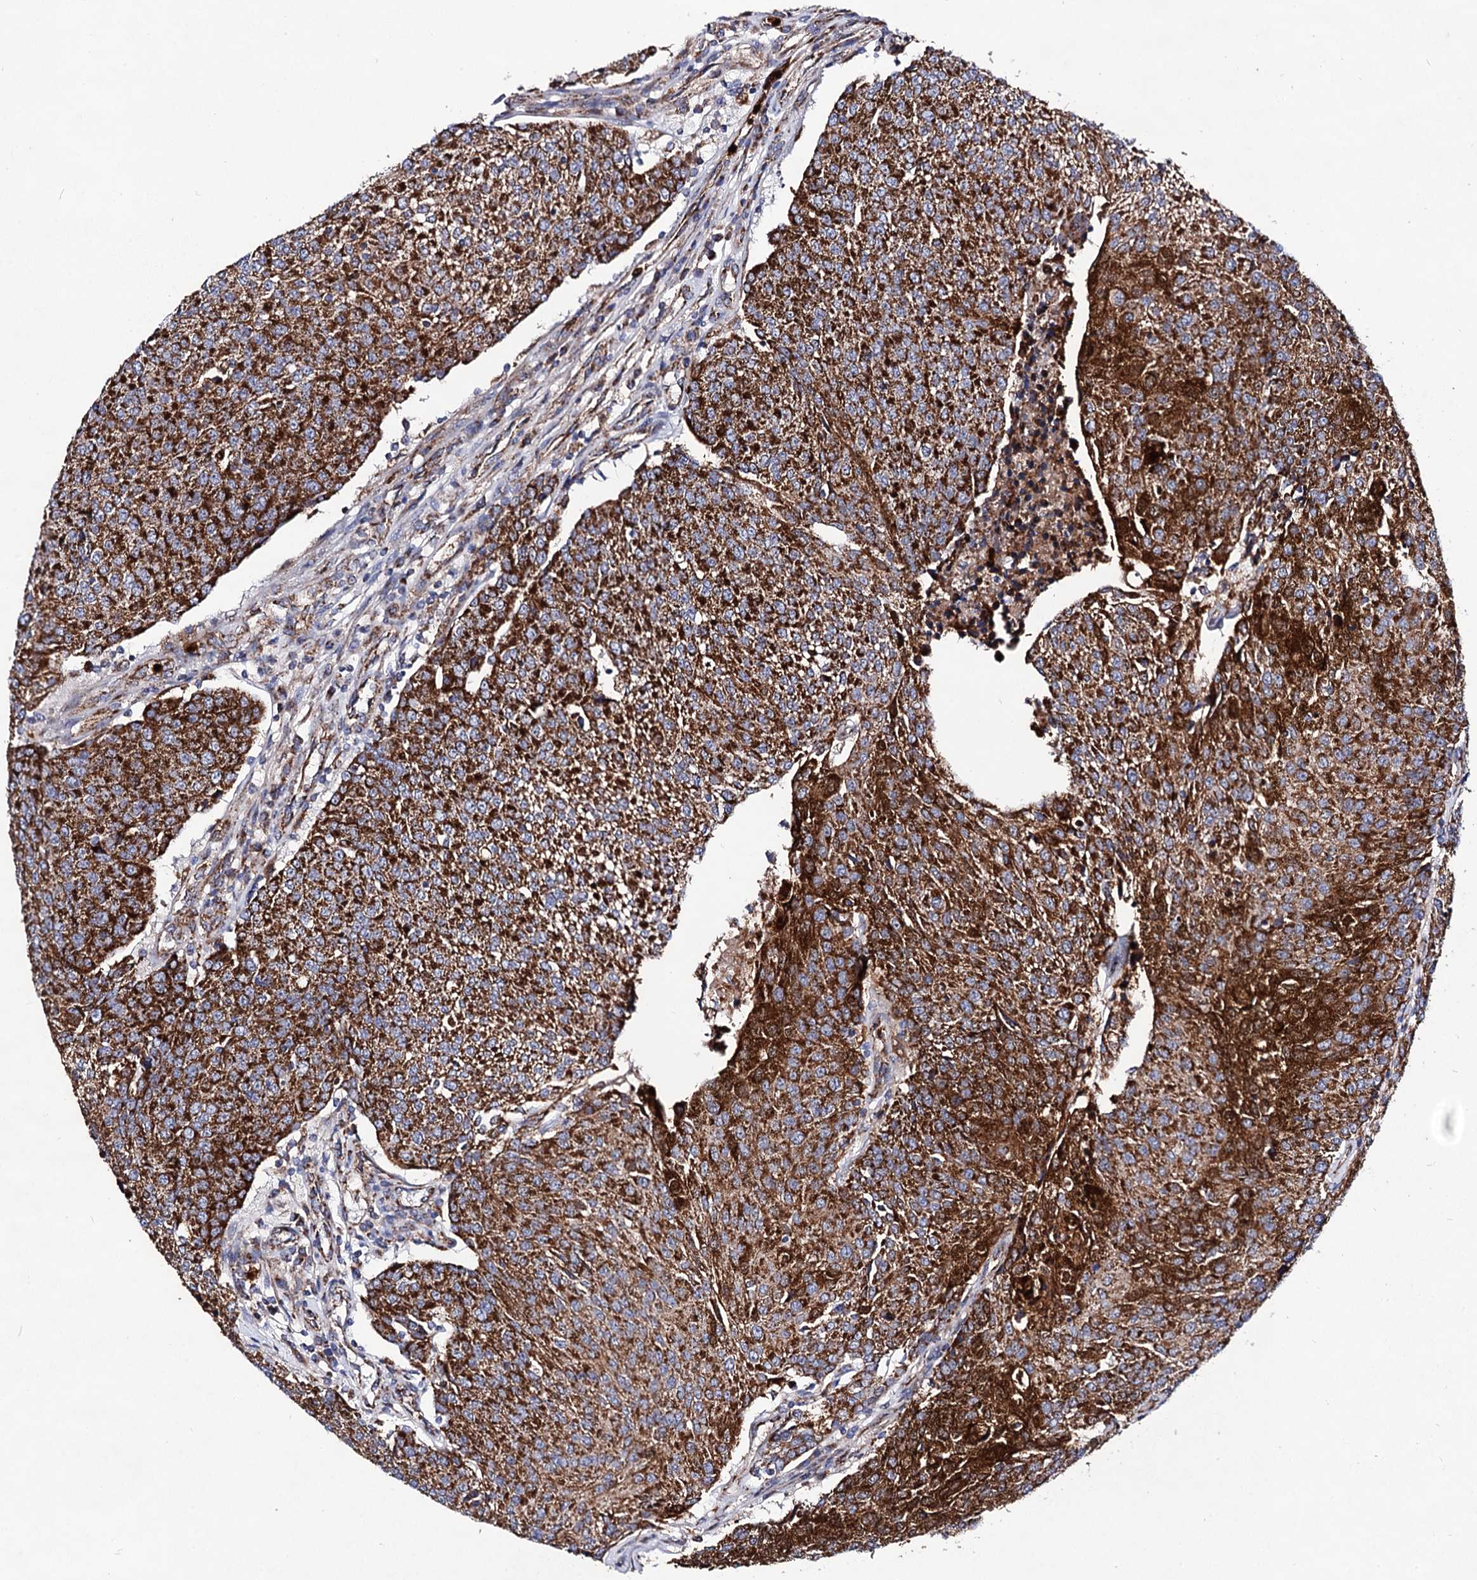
{"staining": {"intensity": "strong", "quantity": ">75%", "location": "cytoplasmic/membranous"}, "tissue": "urothelial cancer", "cell_type": "Tumor cells", "image_type": "cancer", "snomed": [{"axis": "morphology", "description": "Urothelial carcinoma, High grade"}, {"axis": "topography", "description": "Urinary bladder"}], "caption": "Human urothelial cancer stained with a brown dye reveals strong cytoplasmic/membranous positive expression in about >75% of tumor cells.", "gene": "ACAD9", "patient": {"sex": "female", "age": 85}}